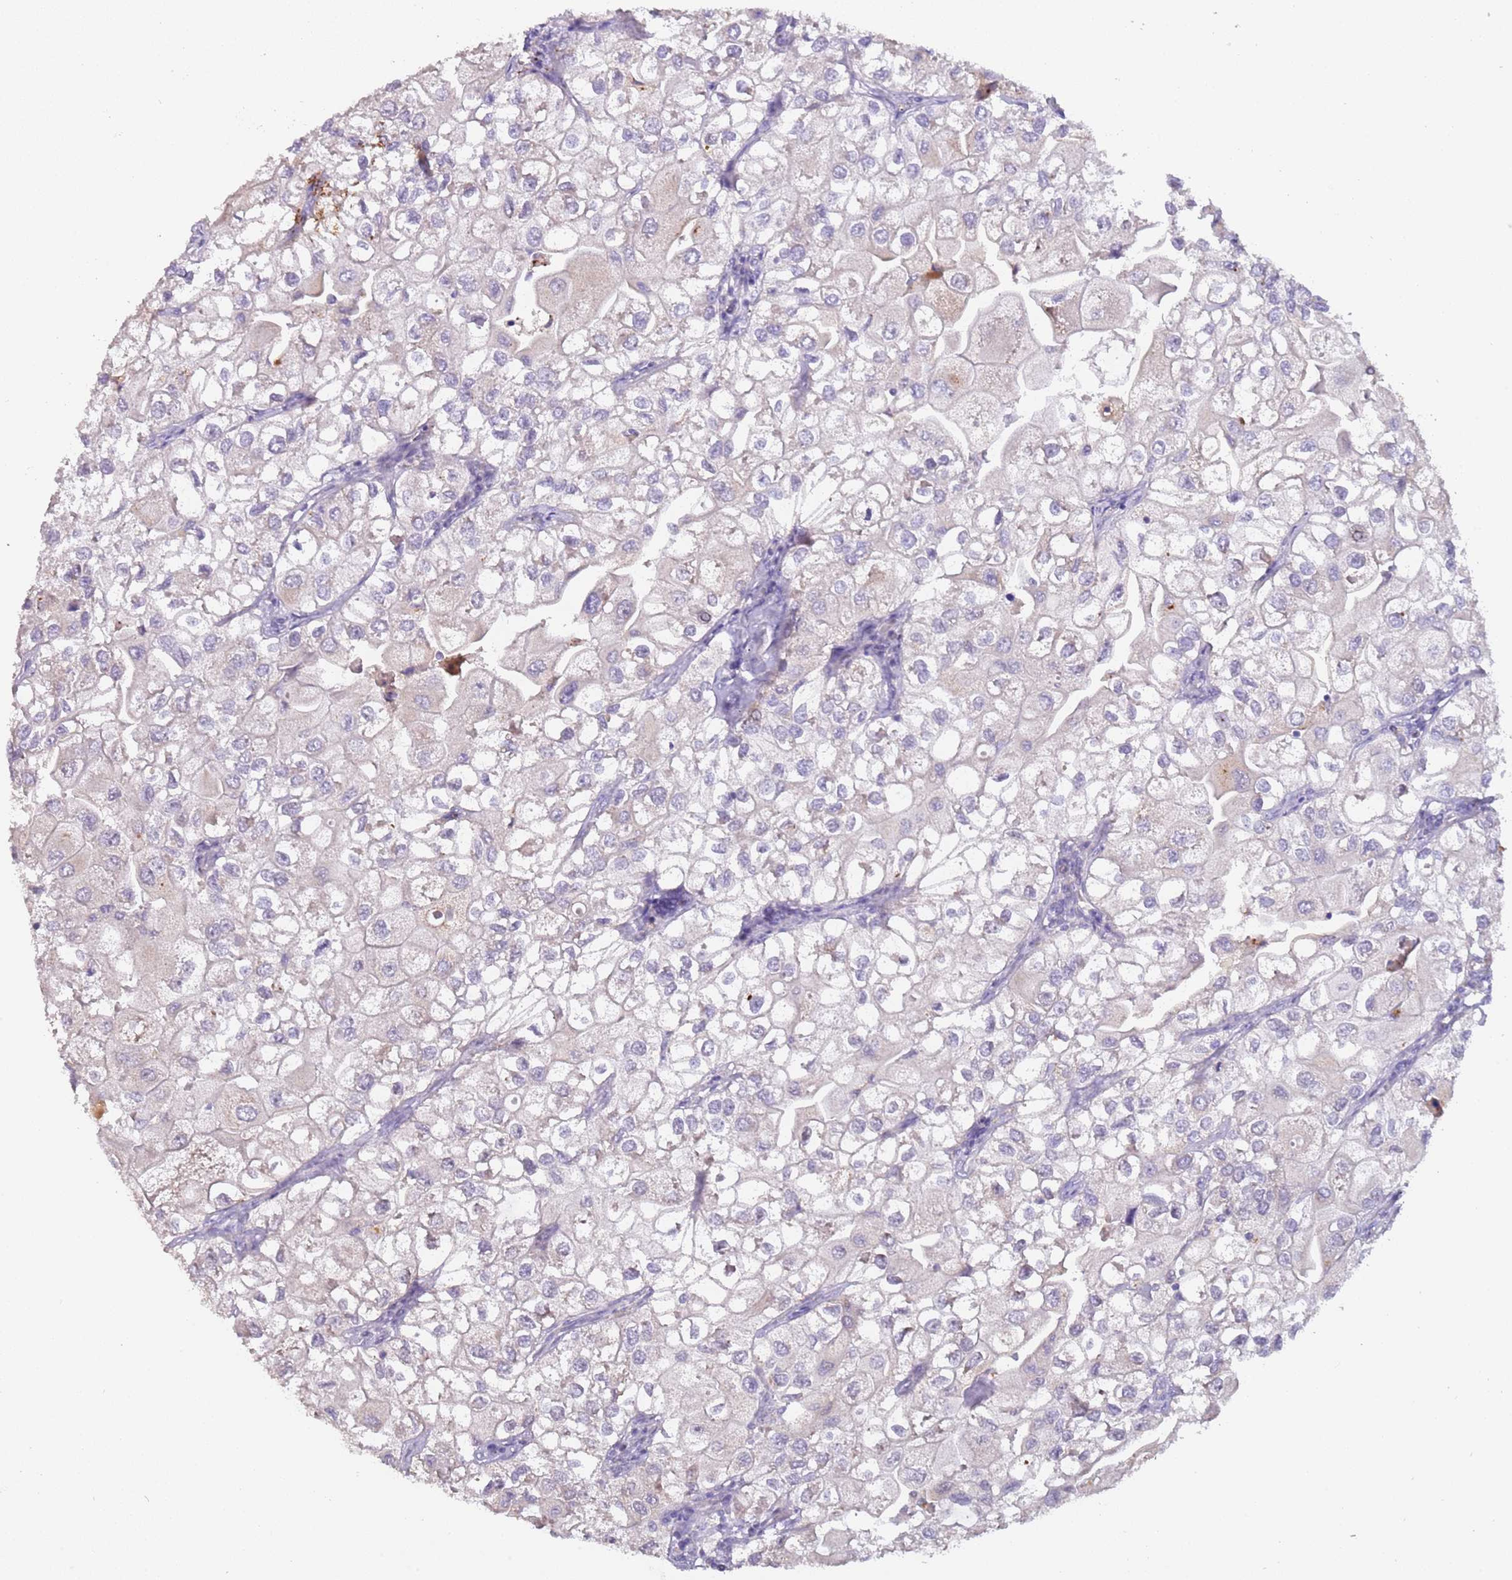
{"staining": {"intensity": "negative", "quantity": "none", "location": "none"}, "tissue": "urothelial cancer", "cell_type": "Tumor cells", "image_type": "cancer", "snomed": [{"axis": "morphology", "description": "Urothelial carcinoma, High grade"}, {"axis": "topography", "description": "Urinary bladder"}], "caption": "An image of human urothelial cancer is negative for staining in tumor cells. (Stains: DAB (3,3'-diaminobenzidine) IHC with hematoxylin counter stain, Microscopy: brightfield microscopy at high magnification).", "gene": "LGALSL", "patient": {"sex": "male", "age": 64}}